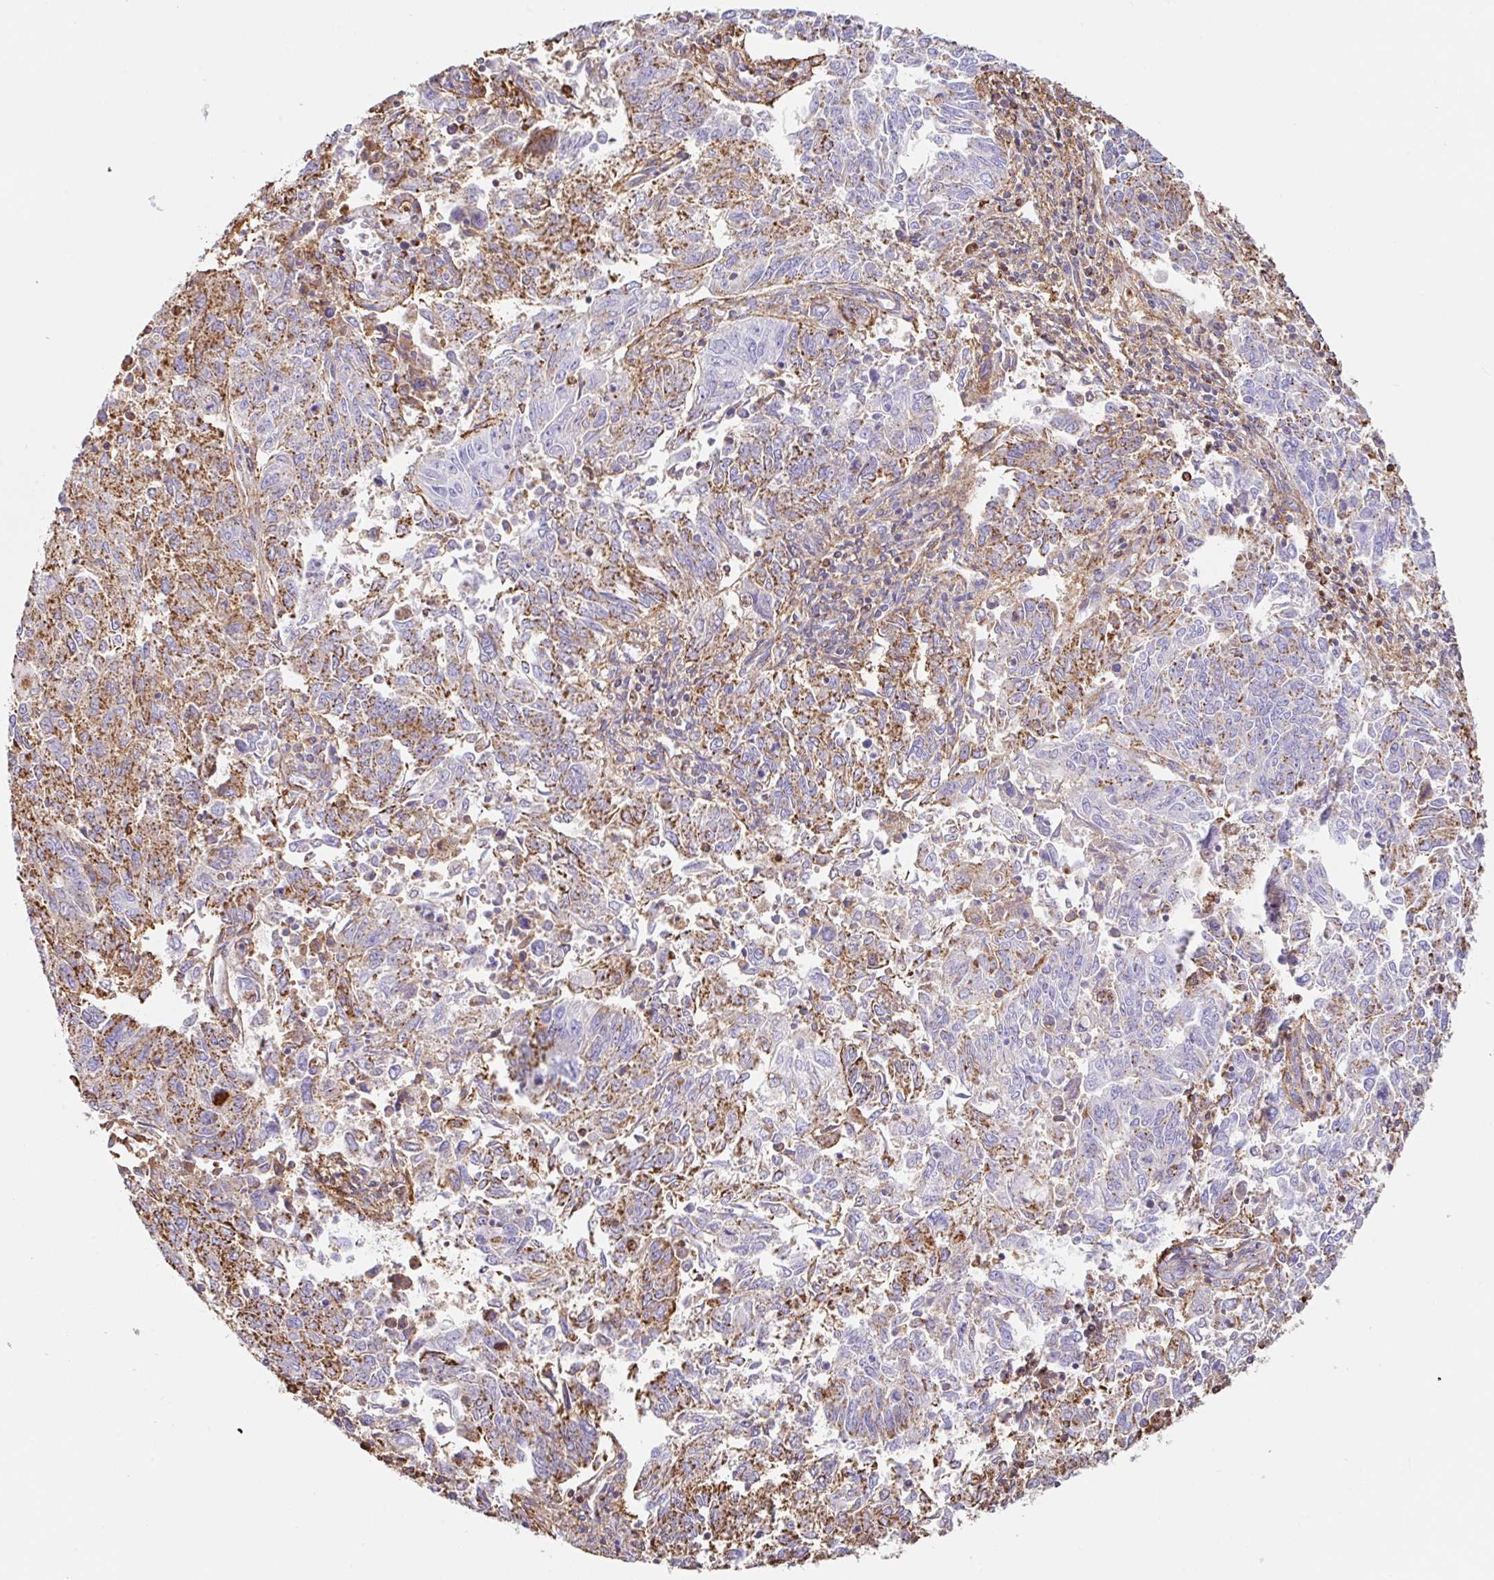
{"staining": {"intensity": "moderate", "quantity": "25%-75%", "location": "cytoplasmic/membranous"}, "tissue": "endometrial cancer", "cell_type": "Tumor cells", "image_type": "cancer", "snomed": [{"axis": "morphology", "description": "Adenocarcinoma, NOS"}, {"axis": "topography", "description": "Endometrium"}], "caption": "The immunohistochemical stain labels moderate cytoplasmic/membranous staining in tumor cells of endometrial cancer (adenocarcinoma) tissue.", "gene": "MTTP", "patient": {"sex": "female", "age": 42}}